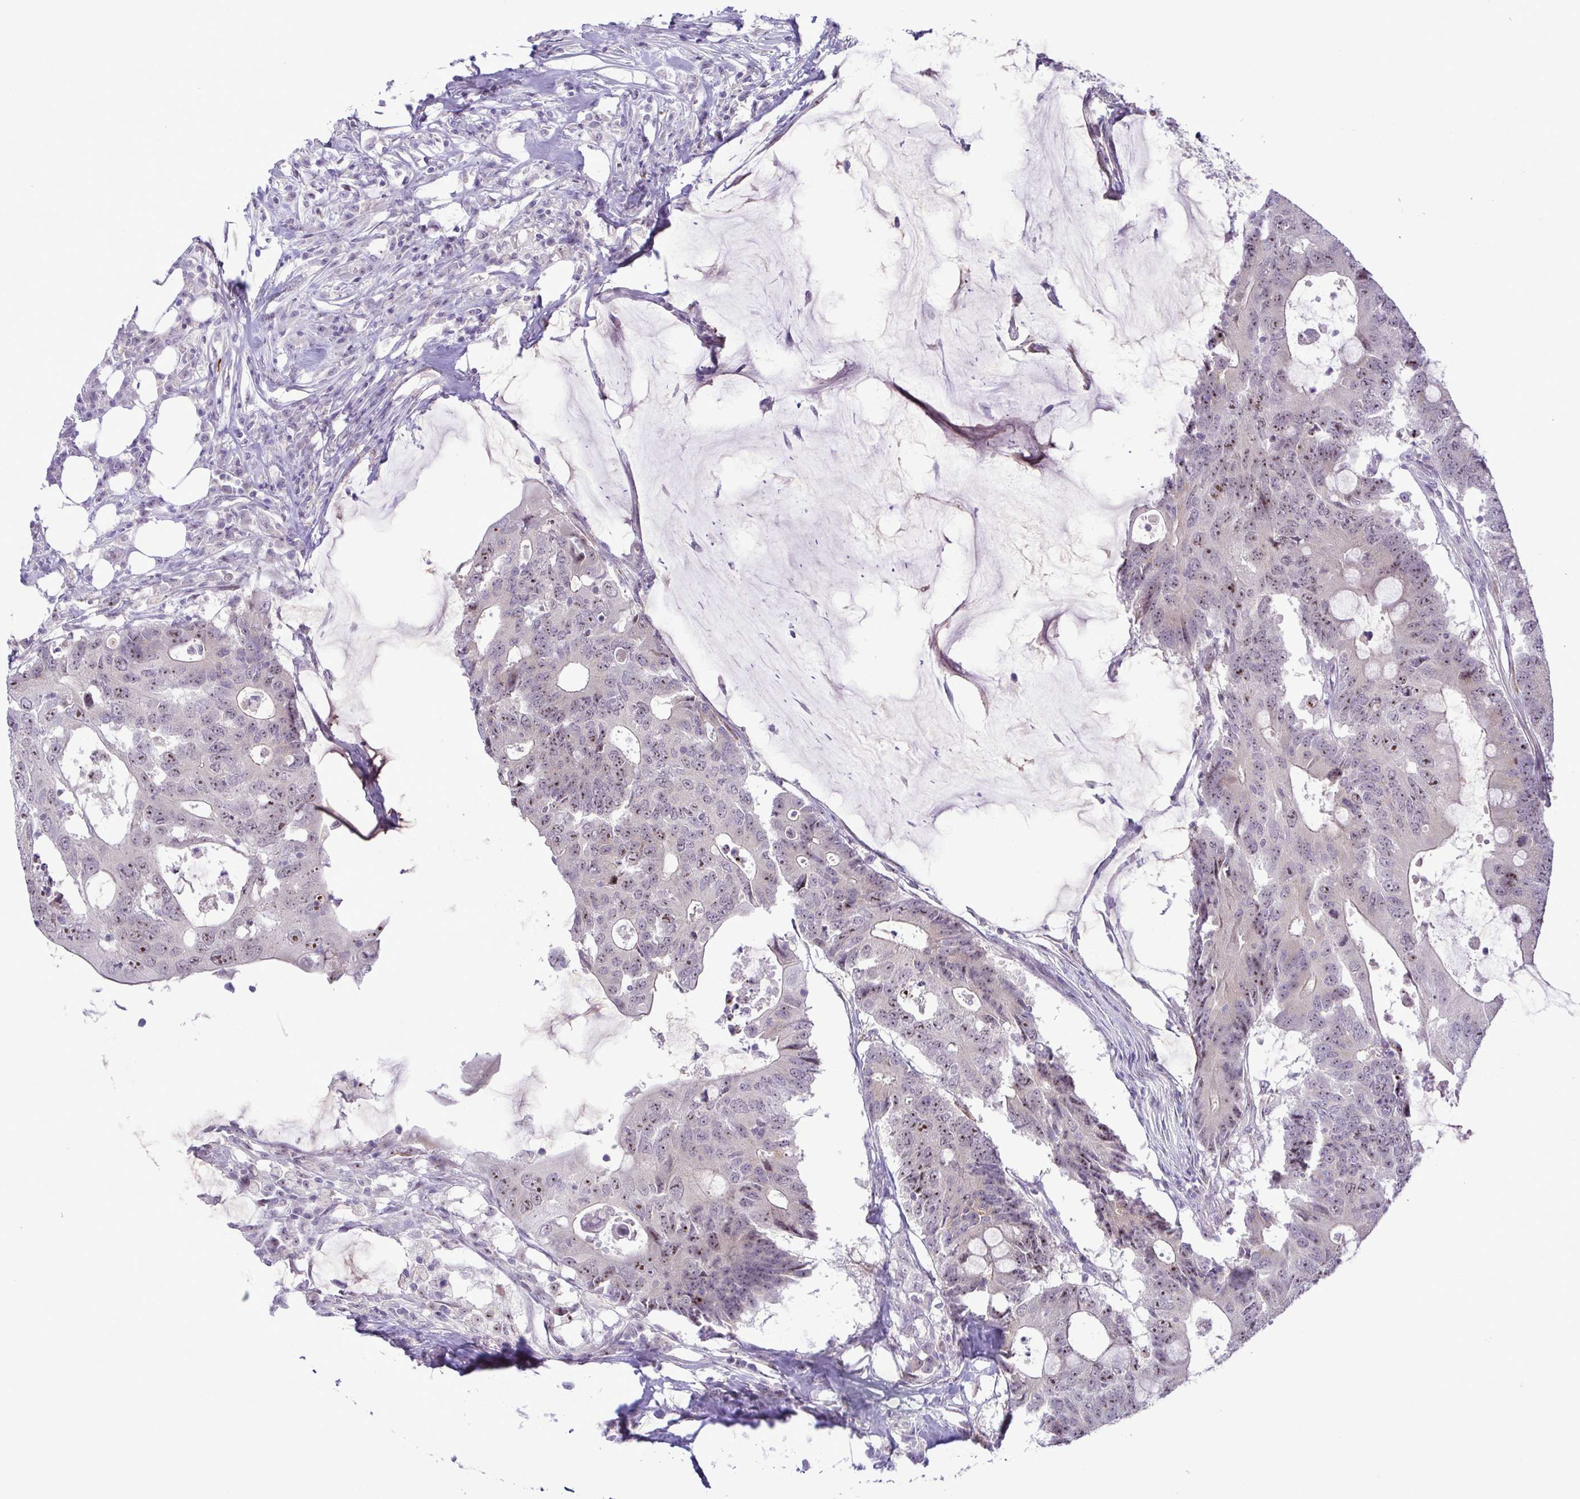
{"staining": {"intensity": "weak", "quantity": "25%-75%", "location": "nuclear"}, "tissue": "colorectal cancer", "cell_type": "Tumor cells", "image_type": "cancer", "snomed": [{"axis": "morphology", "description": "Adenocarcinoma, NOS"}, {"axis": "topography", "description": "Colon"}], "caption": "Brown immunohistochemical staining in colorectal cancer (adenocarcinoma) demonstrates weak nuclear expression in approximately 25%-75% of tumor cells.", "gene": "RSL24D1", "patient": {"sex": "male", "age": 71}}